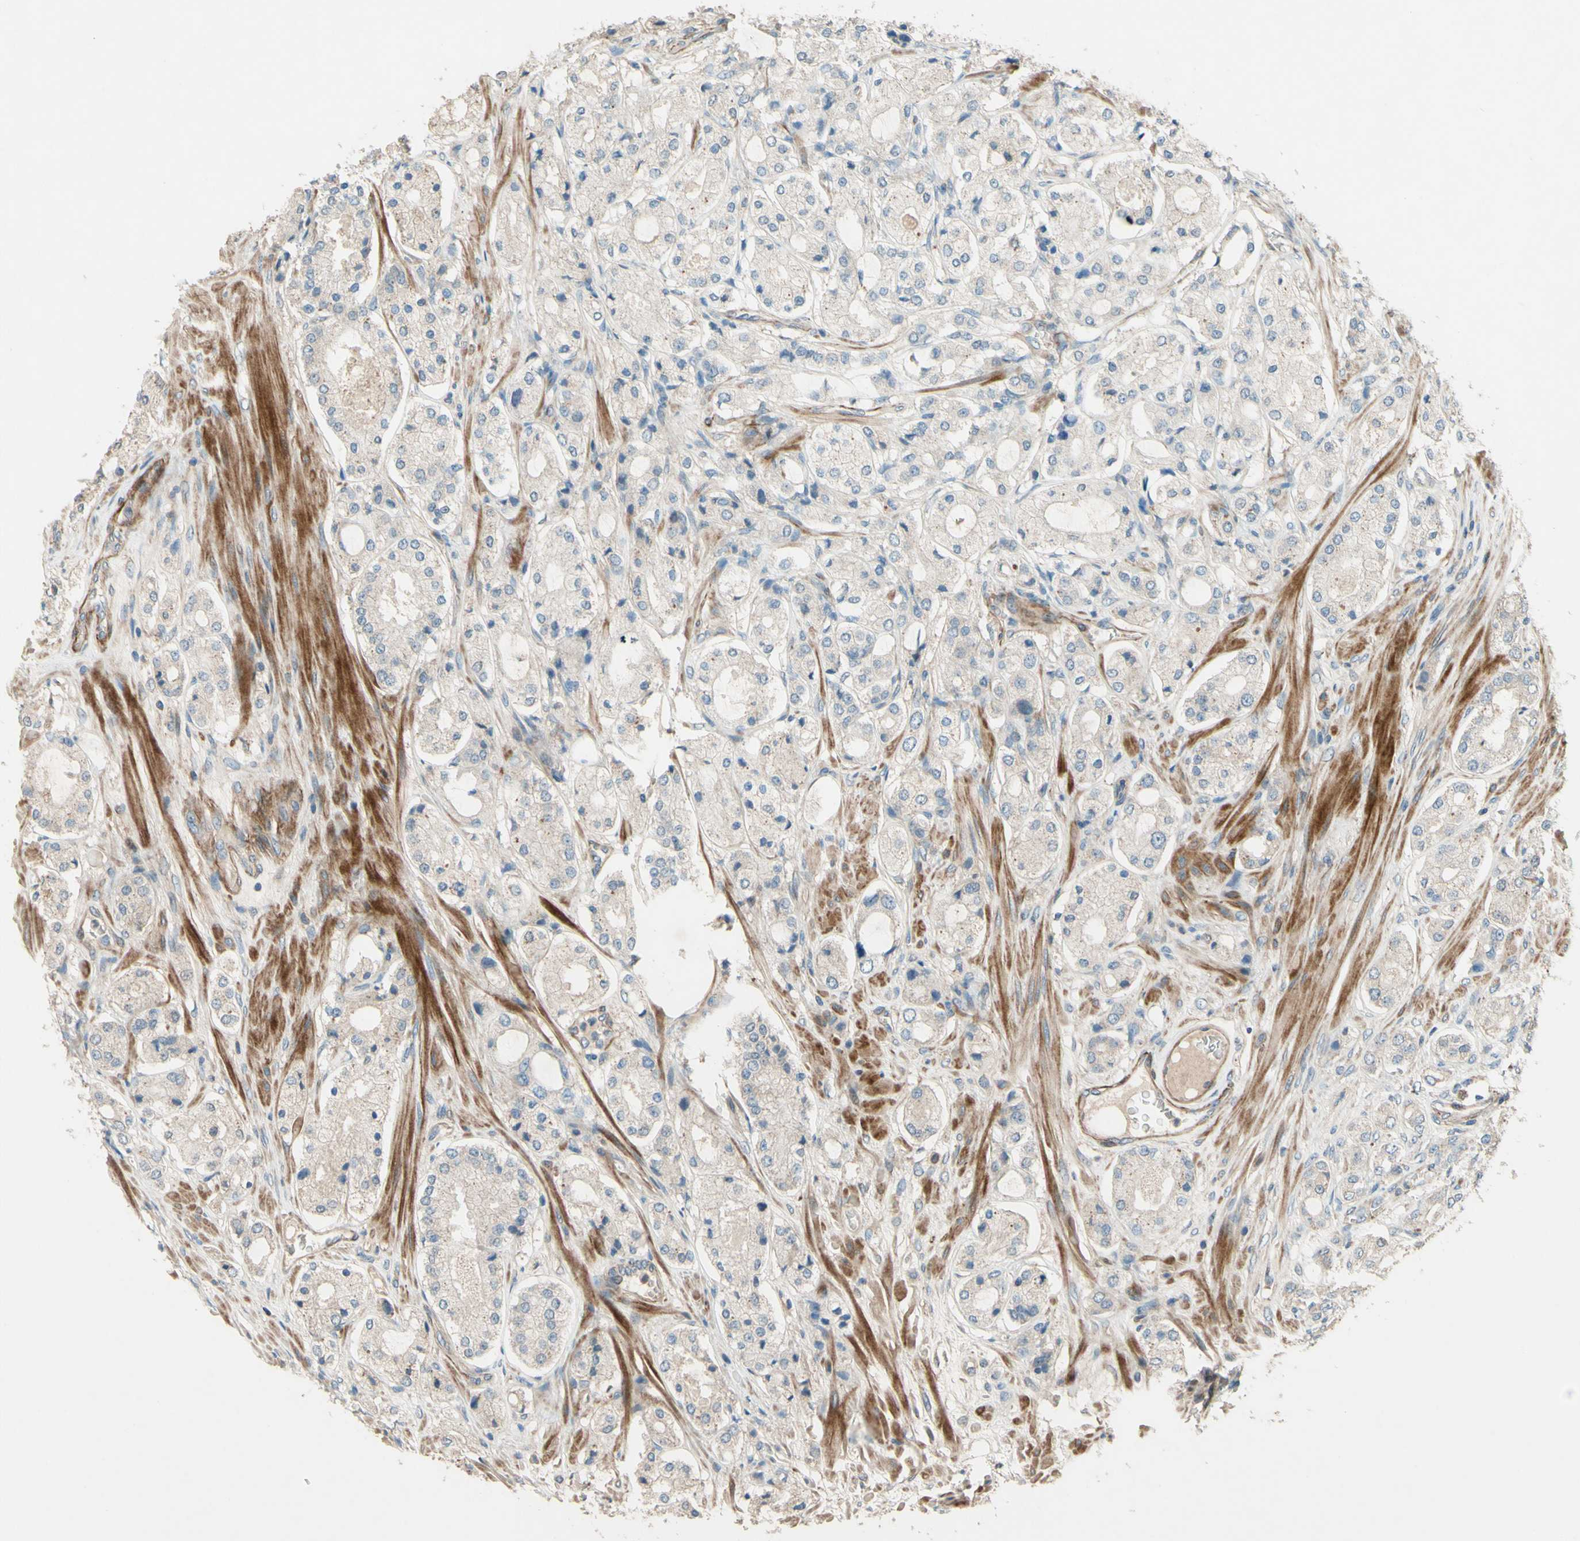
{"staining": {"intensity": "weak", "quantity": ">75%", "location": "cytoplasmic/membranous"}, "tissue": "prostate cancer", "cell_type": "Tumor cells", "image_type": "cancer", "snomed": [{"axis": "morphology", "description": "Adenocarcinoma, High grade"}, {"axis": "topography", "description": "Prostate"}], "caption": "Human prostate cancer (high-grade adenocarcinoma) stained with a brown dye shows weak cytoplasmic/membranous positive expression in about >75% of tumor cells.", "gene": "ADAM17", "patient": {"sex": "male", "age": 65}}